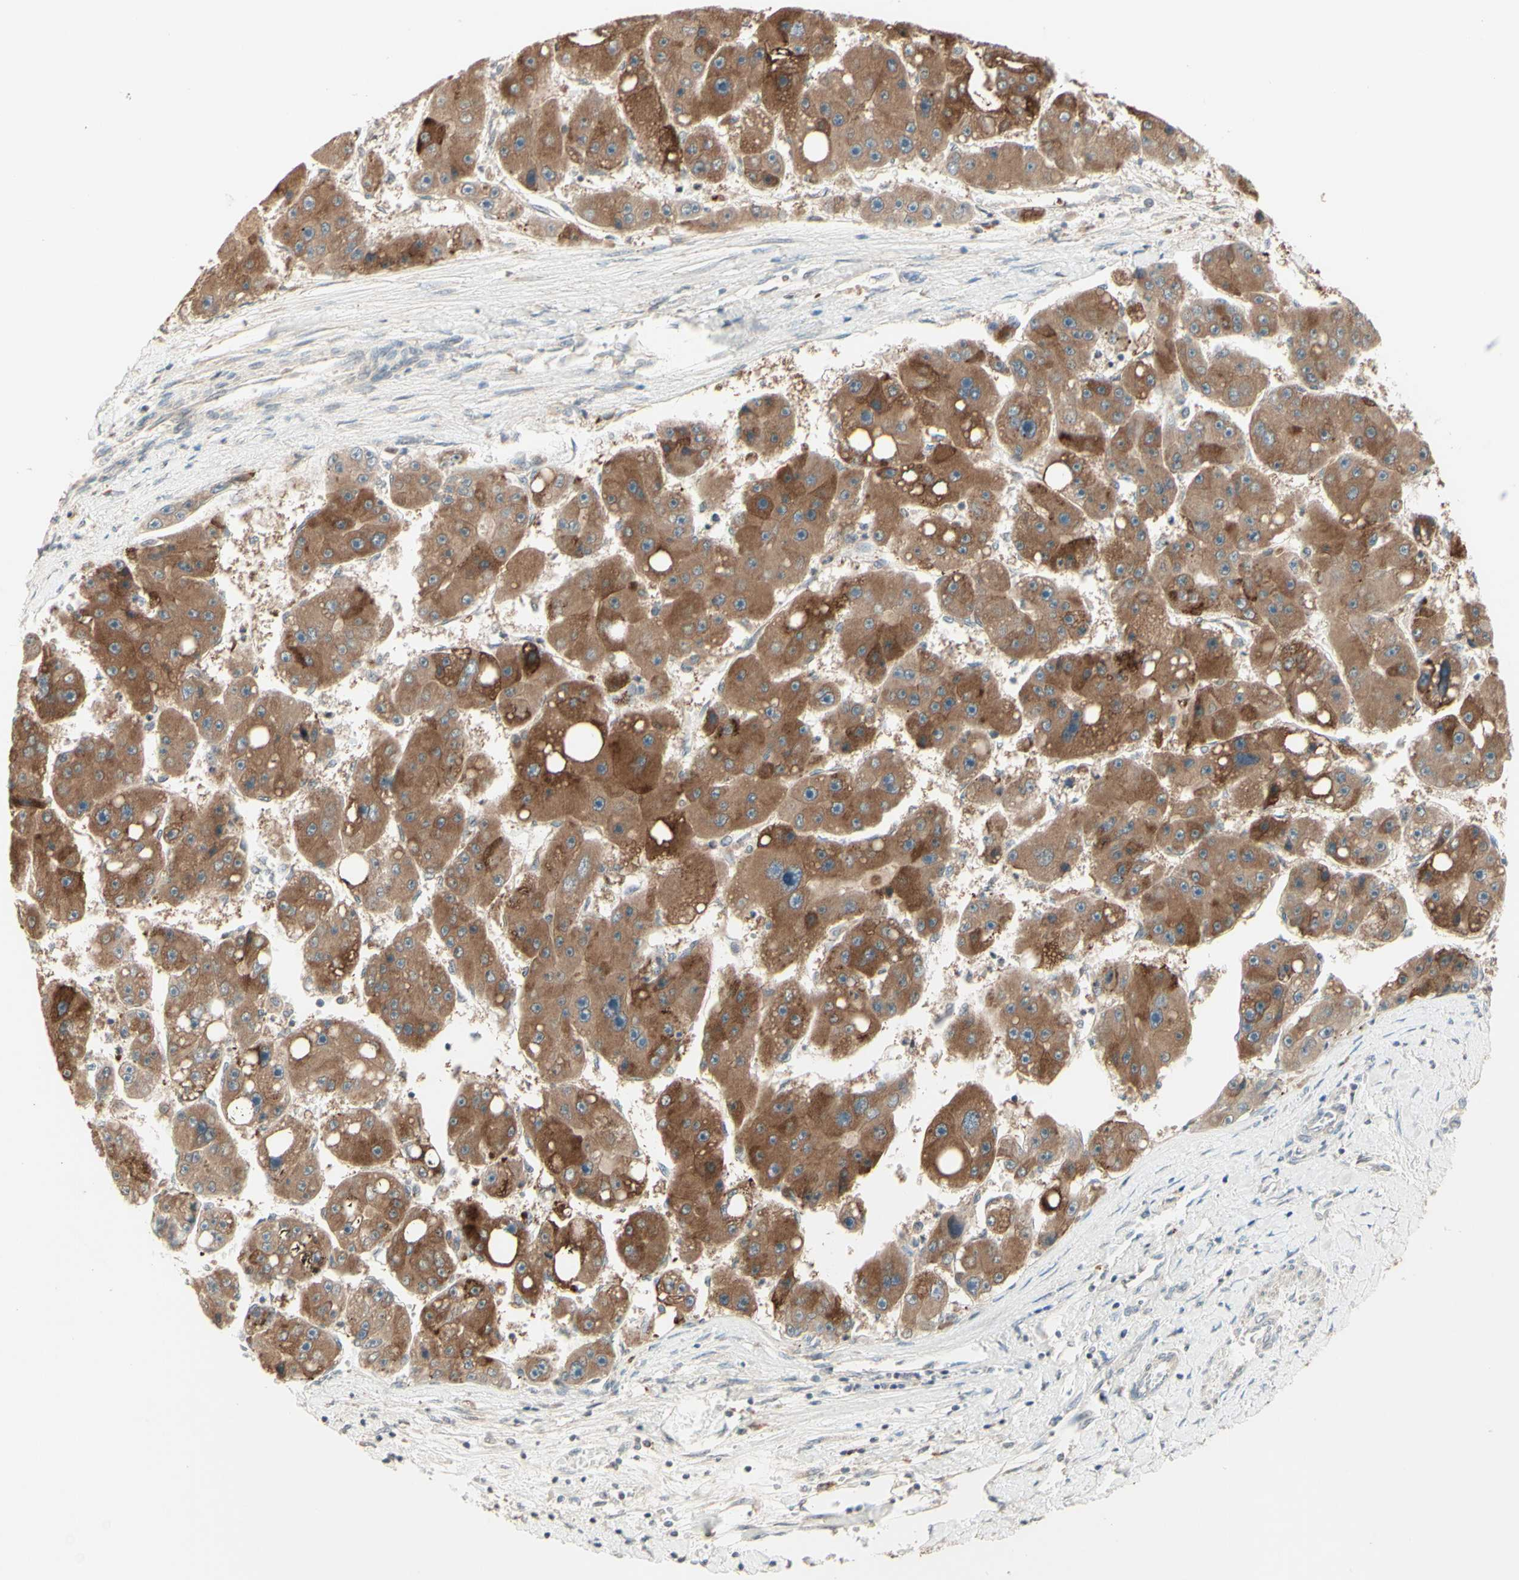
{"staining": {"intensity": "moderate", "quantity": ">75%", "location": "cytoplasmic/membranous"}, "tissue": "liver cancer", "cell_type": "Tumor cells", "image_type": "cancer", "snomed": [{"axis": "morphology", "description": "Carcinoma, Hepatocellular, NOS"}, {"axis": "topography", "description": "Liver"}], "caption": "IHC (DAB (3,3'-diaminobenzidine)) staining of human liver hepatocellular carcinoma displays moderate cytoplasmic/membranous protein expression in approximately >75% of tumor cells.", "gene": "ZW10", "patient": {"sex": "female", "age": 61}}